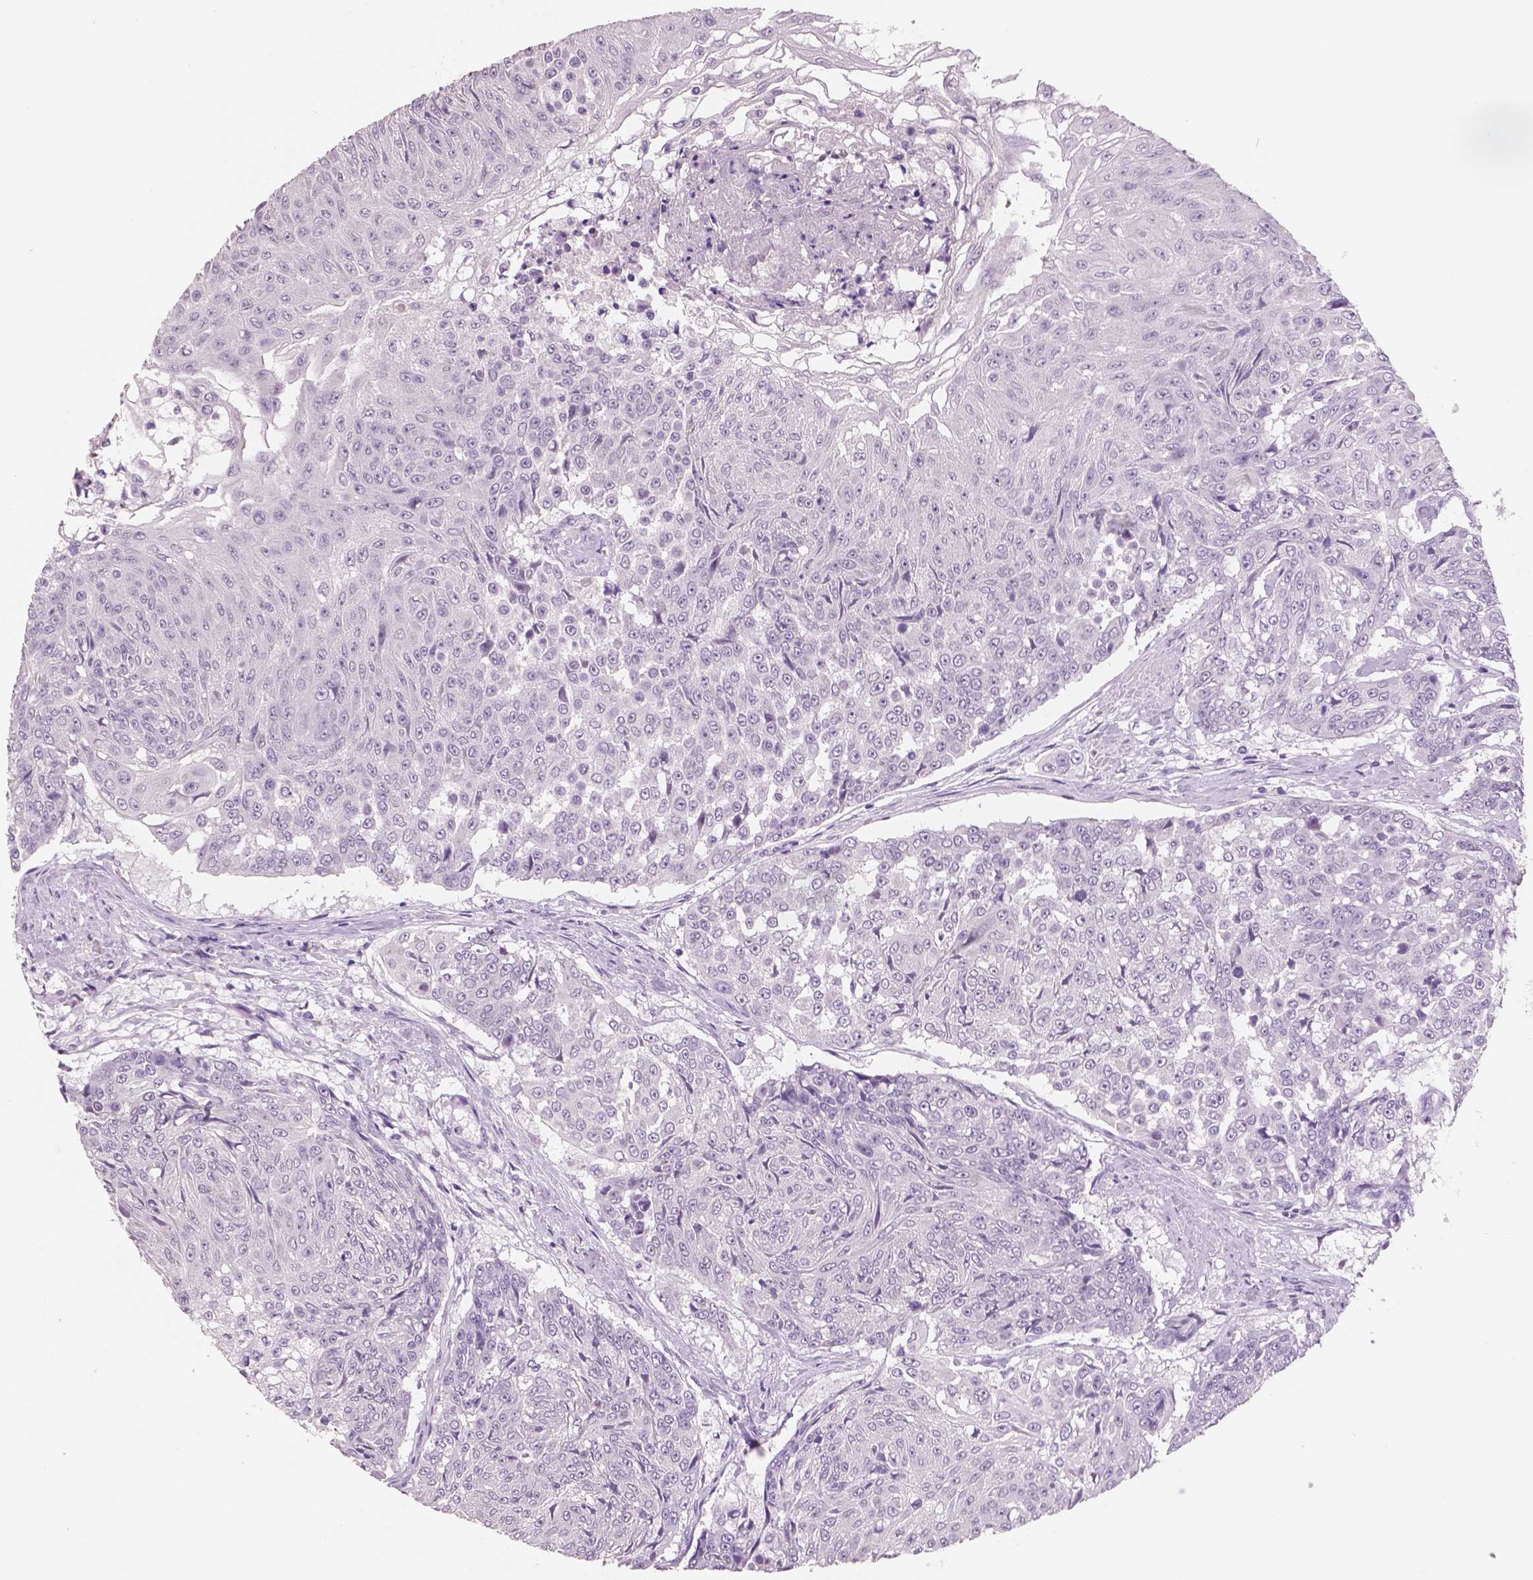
{"staining": {"intensity": "negative", "quantity": "none", "location": "none"}, "tissue": "urothelial cancer", "cell_type": "Tumor cells", "image_type": "cancer", "snomed": [{"axis": "morphology", "description": "Urothelial carcinoma, High grade"}, {"axis": "topography", "description": "Urinary bladder"}], "caption": "This is an IHC image of human urothelial cancer. There is no expression in tumor cells.", "gene": "NECAB2", "patient": {"sex": "female", "age": 63}}